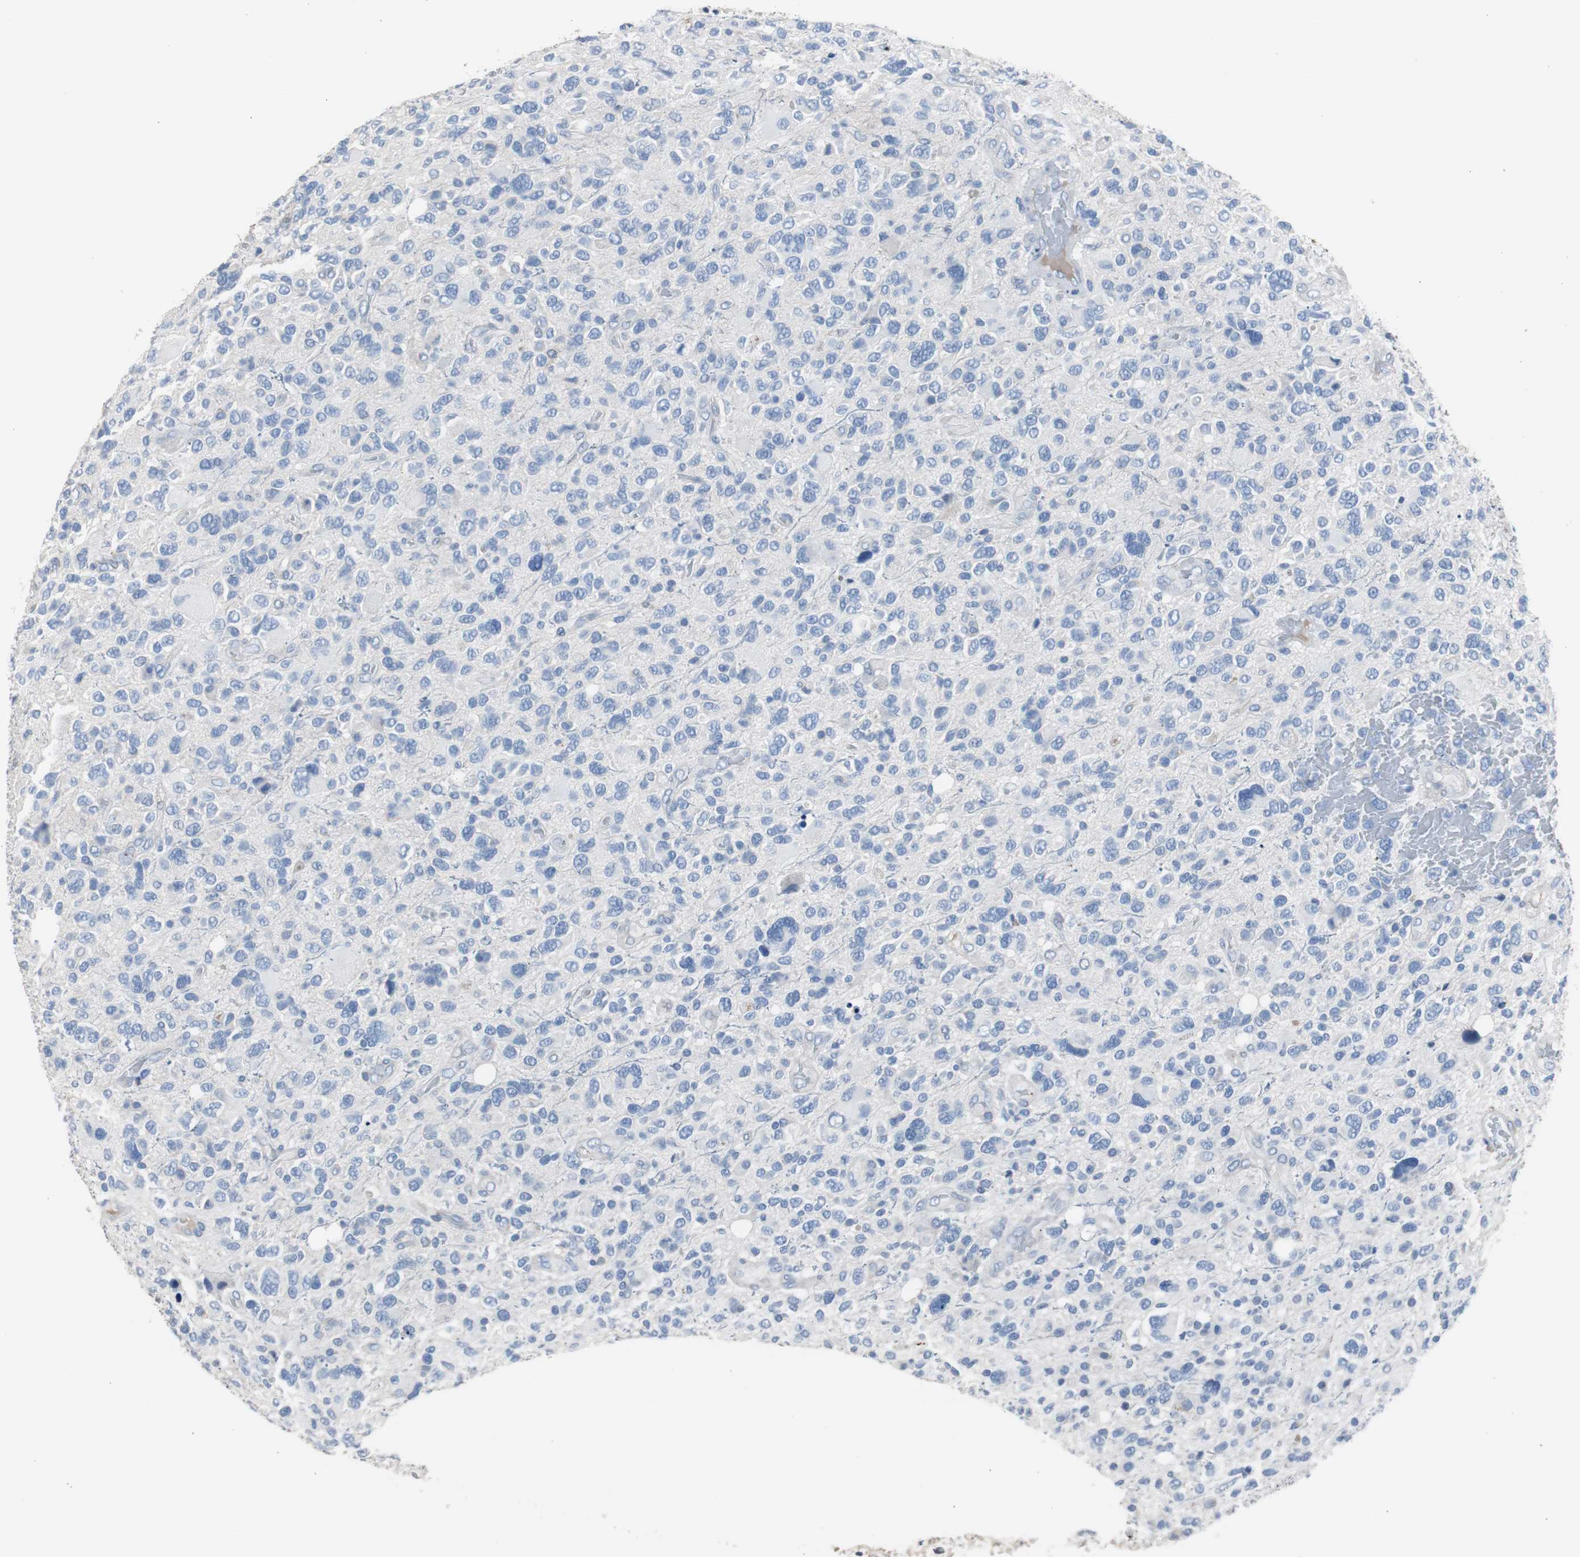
{"staining": {"intensity": "negative", "quantity": "none", "location": "none"}, "tissue": "glioma", "cell_type": "Tumor cells", "image_type": "cancer", "snomed": [{"axis": "morphology", "description": "Glioma, malignant, High grade"}, {"axis": "topography", "description": "Brain"}], "caption": "Tumor cells are negative for brown protein staining in malignant glioma (high-grade).", "gene": "FCGR2B", "patient": {"sex": "male", "age": 48}}